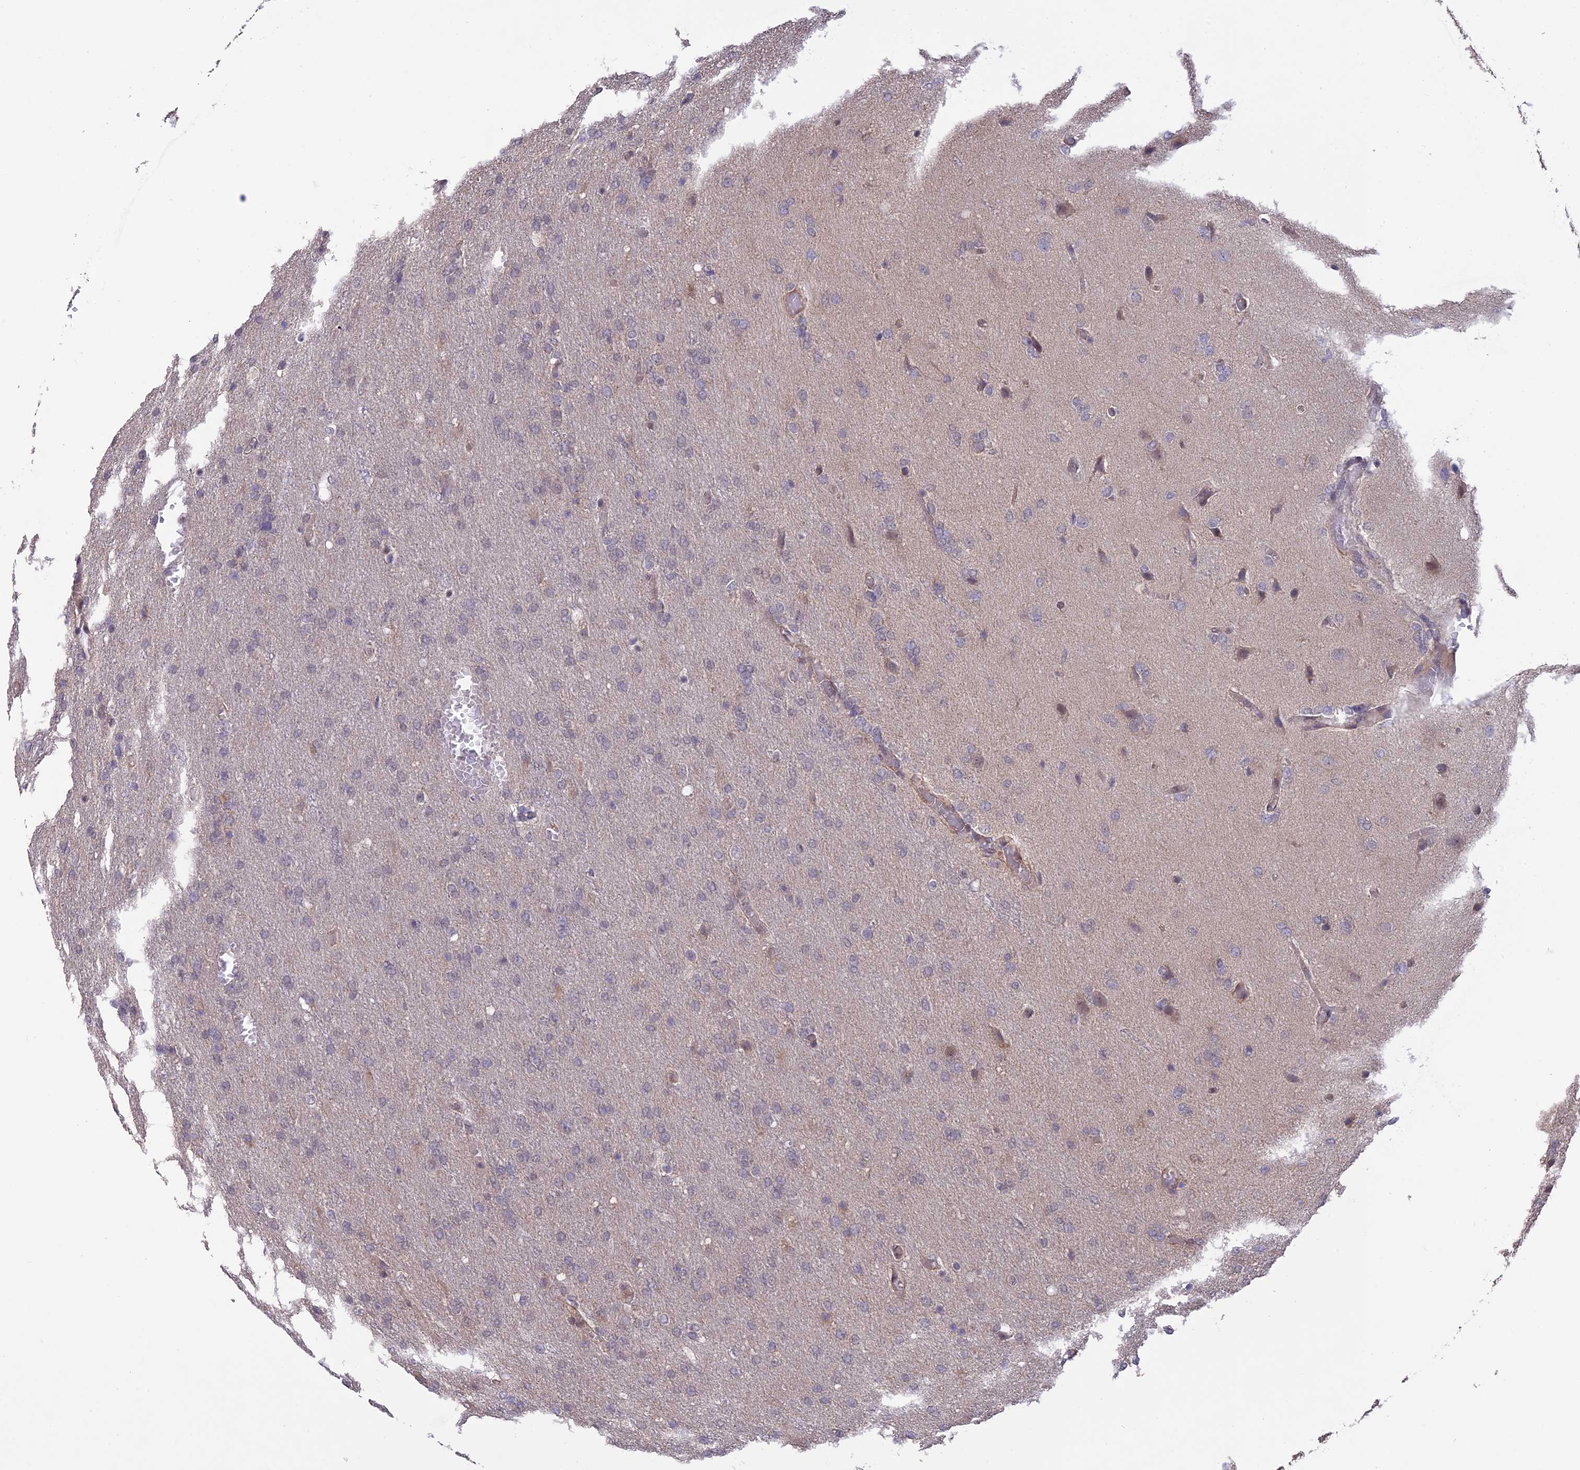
{"staining": {"intensity": "negative", "quantity": "none", "location": "none"}, "tissue": "glioma", "cell_type": "Tumor cells", "image_type": "cancer", "snomed": [{"axis": "morphology", "description": "Glioma, malignant, High grade"}, {"axis": "topography", "description": "Brain"}], "caption": "DAB (3,3'-diaminobenzidine) immunohistochemical staining of malignant glioma (high-grade) demonstrates no significant staining in tumor cells.", "gene": "PAGR1", "patient": {"sex": "female", "age": 74}}